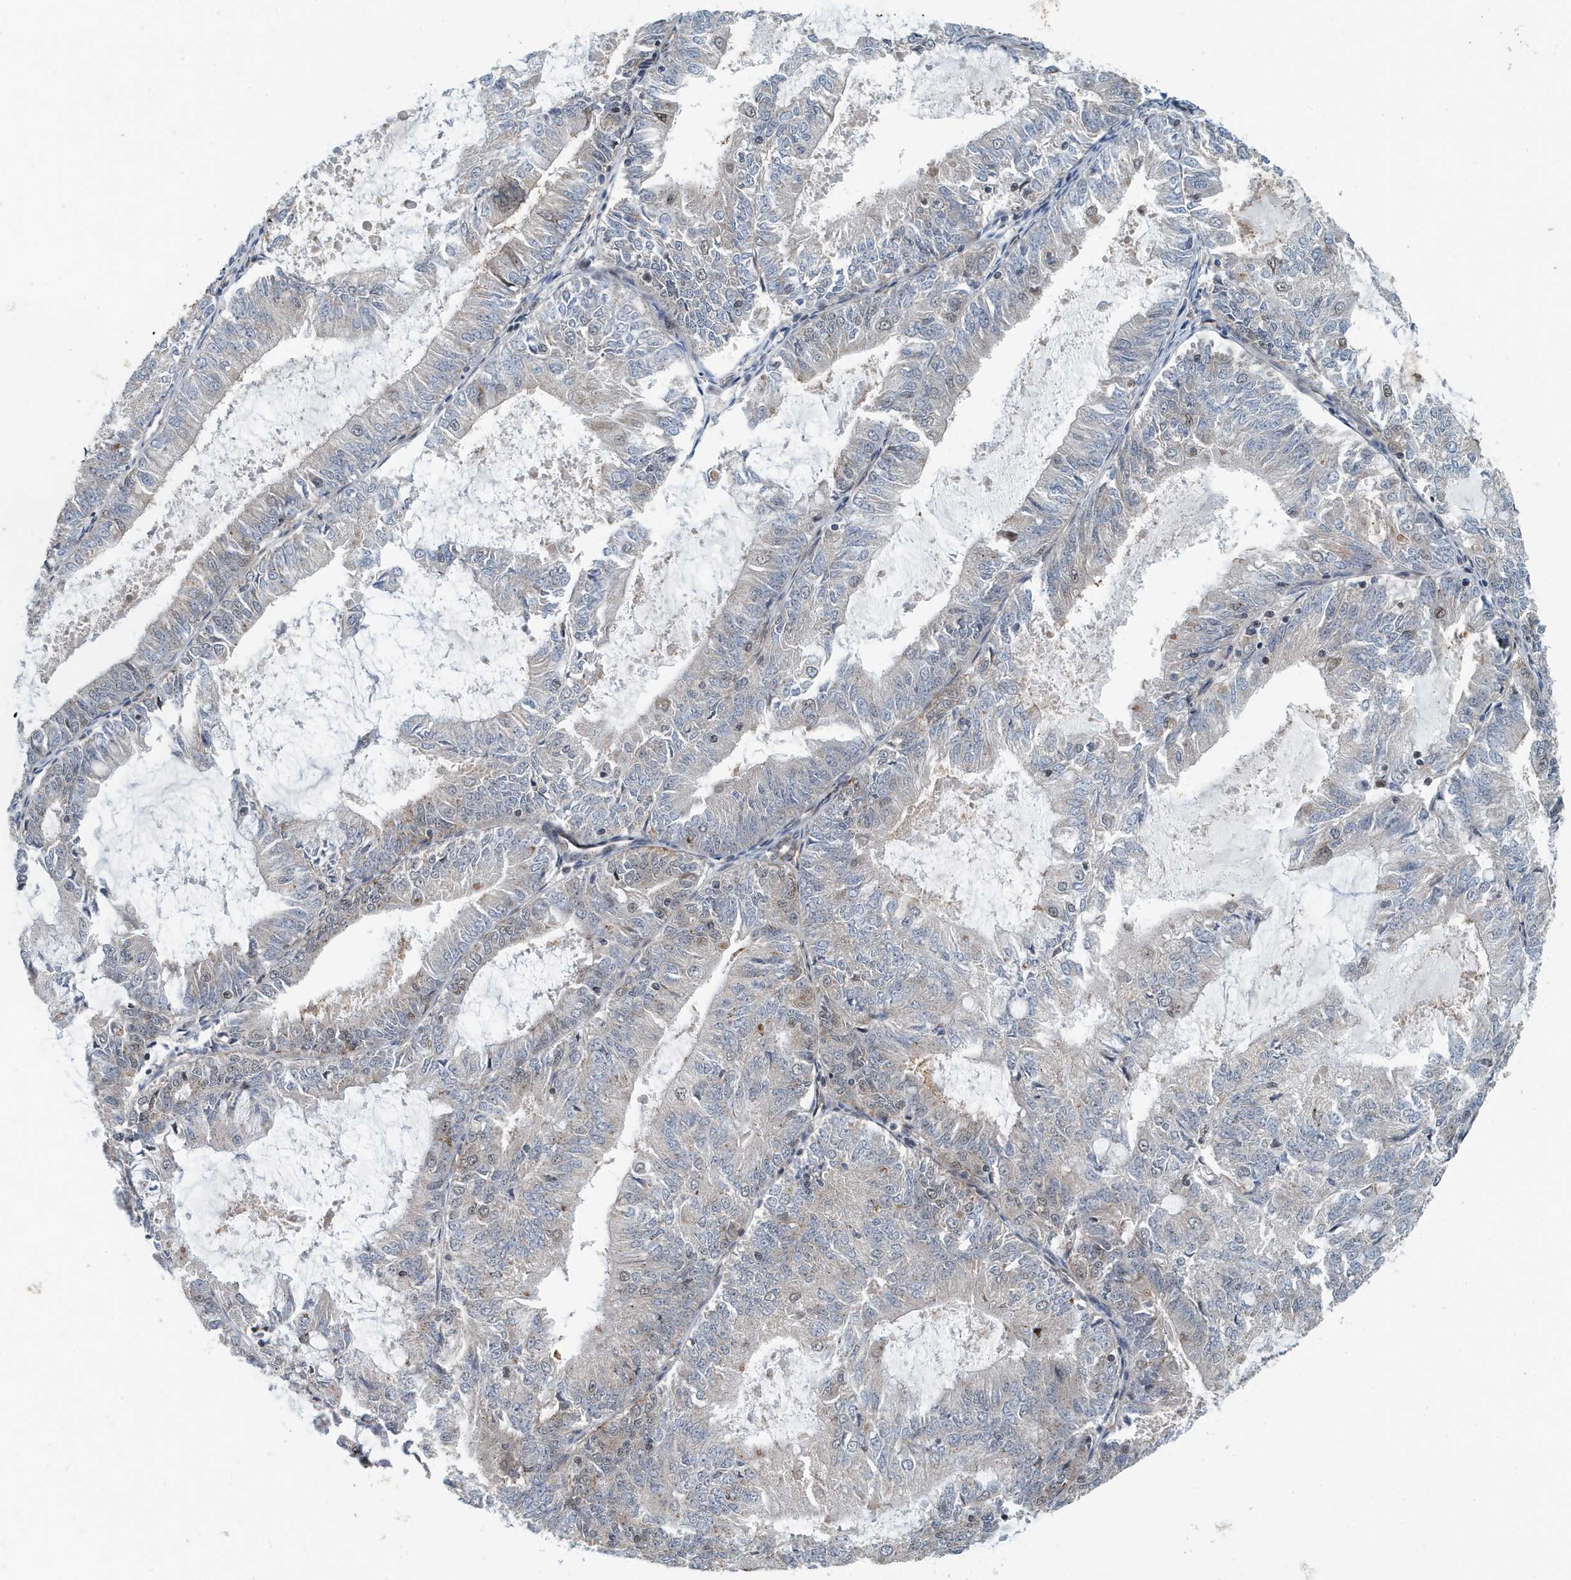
{"staining": {"intensity": "negative", "quantity": "none", "location": "none"}, "tissue": "endometrial cancer", "cell_type": "Tumor cells", "image_type": "cancer", "snomed": [{"axis": "morphology", "description": "Adenocarcinoma, NOS"}, {"axis": "topography", "description": "Endometrium"}], "caption": "Adenocarcinoma (endometrial) was stained to show a protein in brown. There is no significant staining in tumor cells.", "gene": "KIF15", "patient": {"sex": "female", "age": 57}}